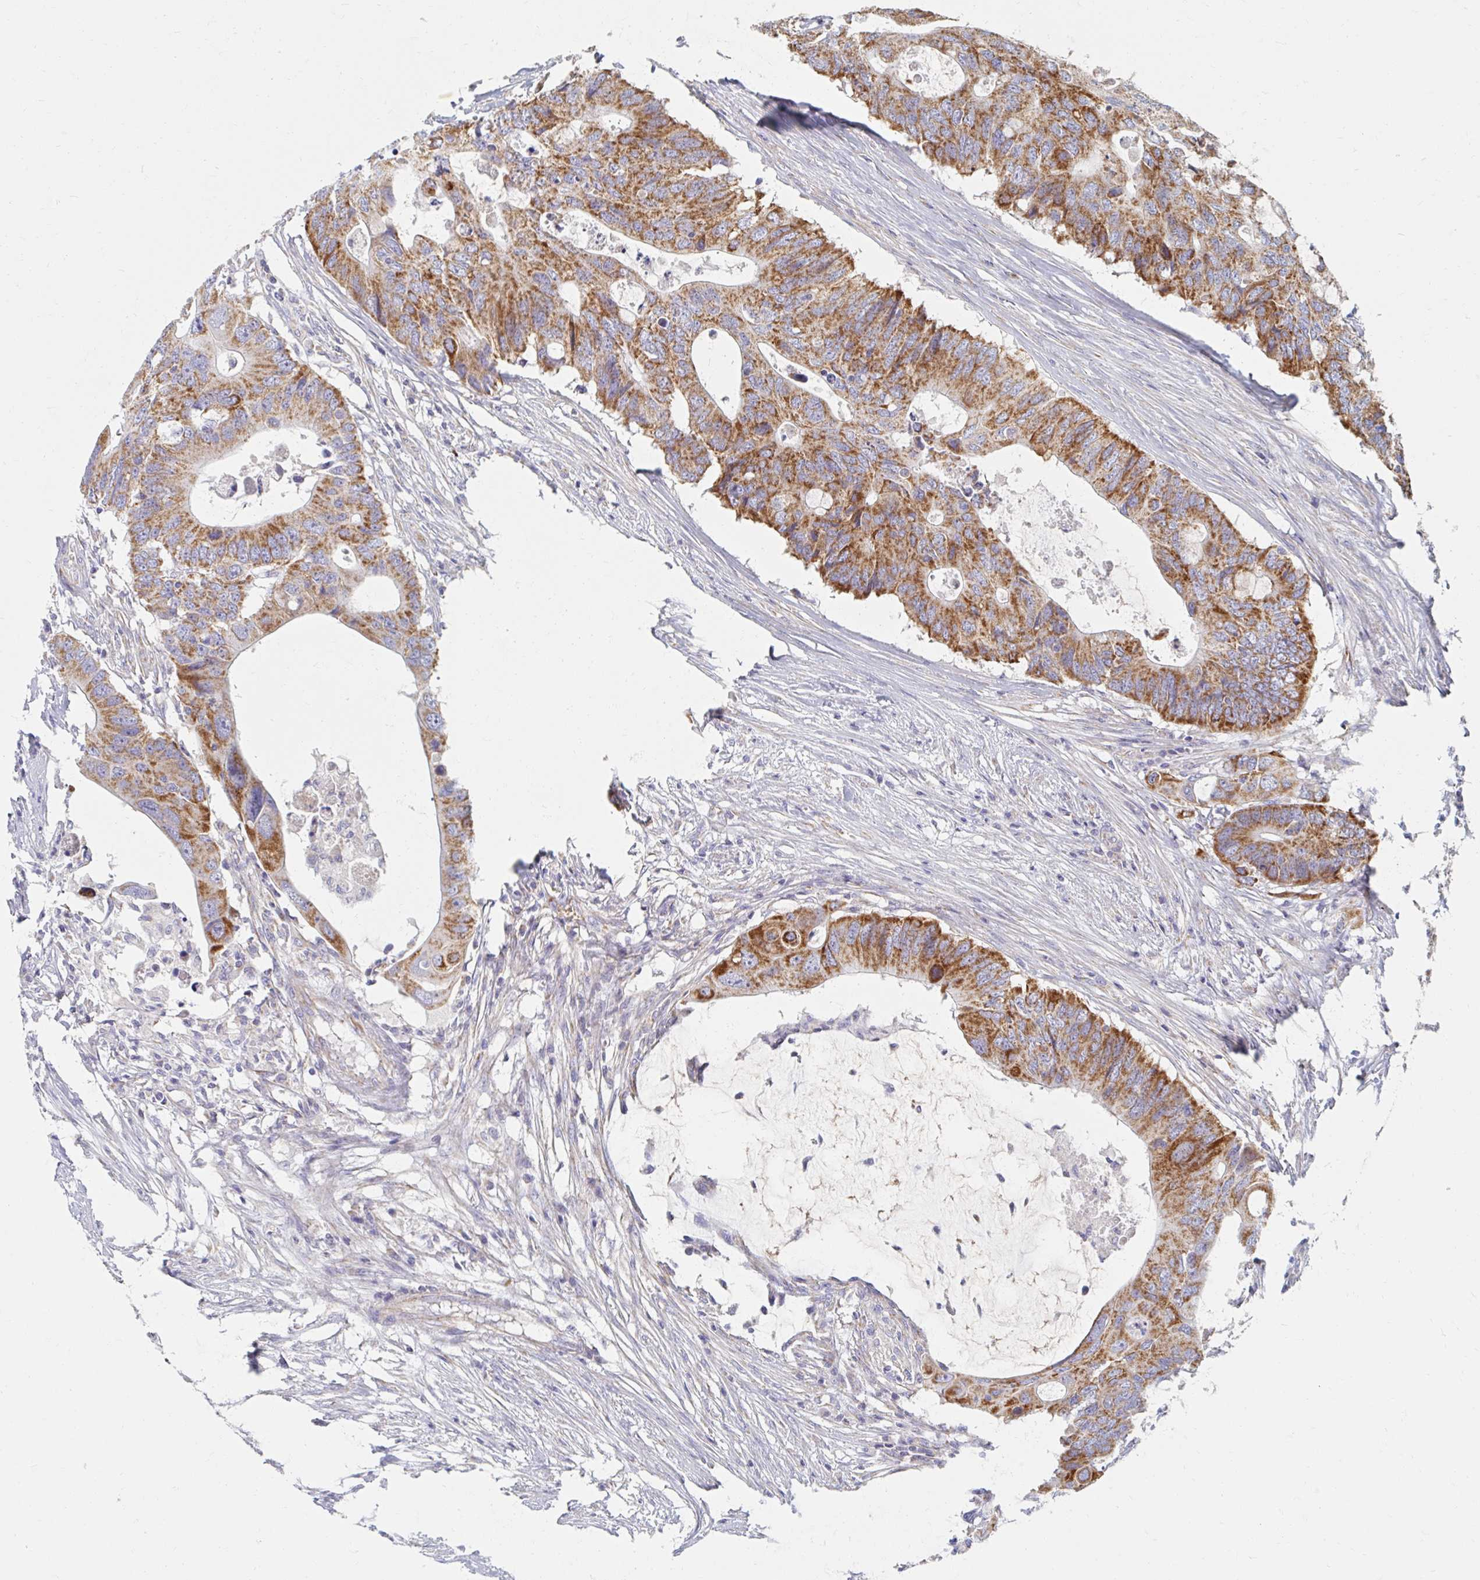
{"staining": {"intensity": "strong", "quantity": ">75%", "location": "cytoplasmic/membranous"}, "tissue": "colorectal cancer", "cell_type": "Tumor cells", "image_type": "cancer", "snomed": [{"axis": "morphology", "description": "Adenocarcinoma, NOS"}, {"axis": "topography", "description": "Colon"}], "caption": "Approximately >75% of tumor cells in human colorectal adenocarcinoma show strong cytoplasmic/membranous protein positivity as visualized by brown immunohistochemical staining.", "gene": "MAVS", "patient": {"sex": "male", "age": 71}}